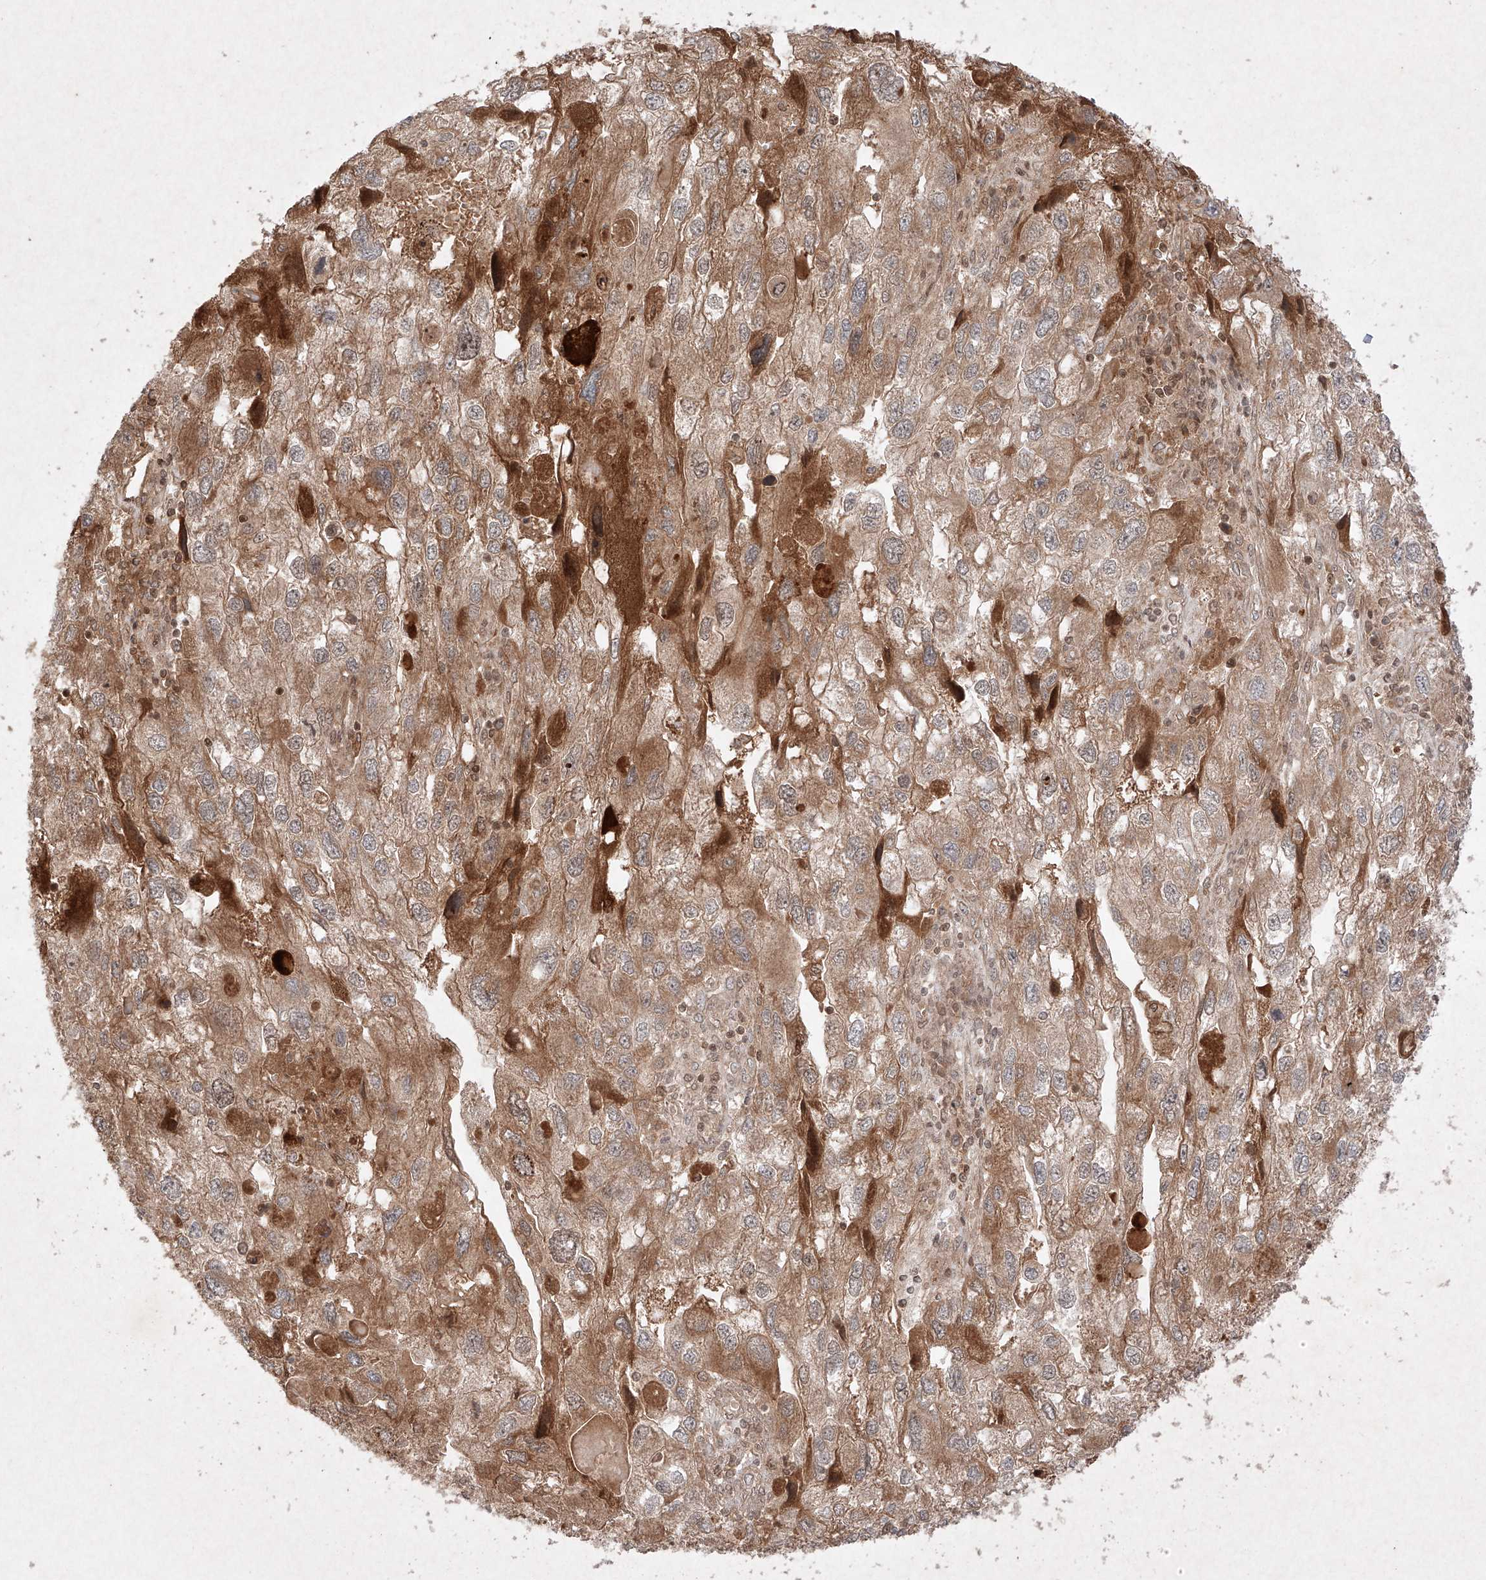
{"staining": {"intensity": "moderate", "quantity": ">75%", "location": "cytoplasmic/membranous"}, "tissue": "endometrial cancer", "cell_type": "Tumor cells", "image_type": "cancer", "snomed": [{"axis": "morphology", "description": "Adenocarcinoma, NOS"}, {"axis": "topography", "description": "Endometrium"}], "caption": "The micrograph demonstrates immunohistochemical staining of endometrial adenocarcinoma. There is moderate cytoplasmic/membranous staining is present in approximately >75% of tumor cells.", "gene": "RNF31", "patient": {"sex": "female", "age": 49}}